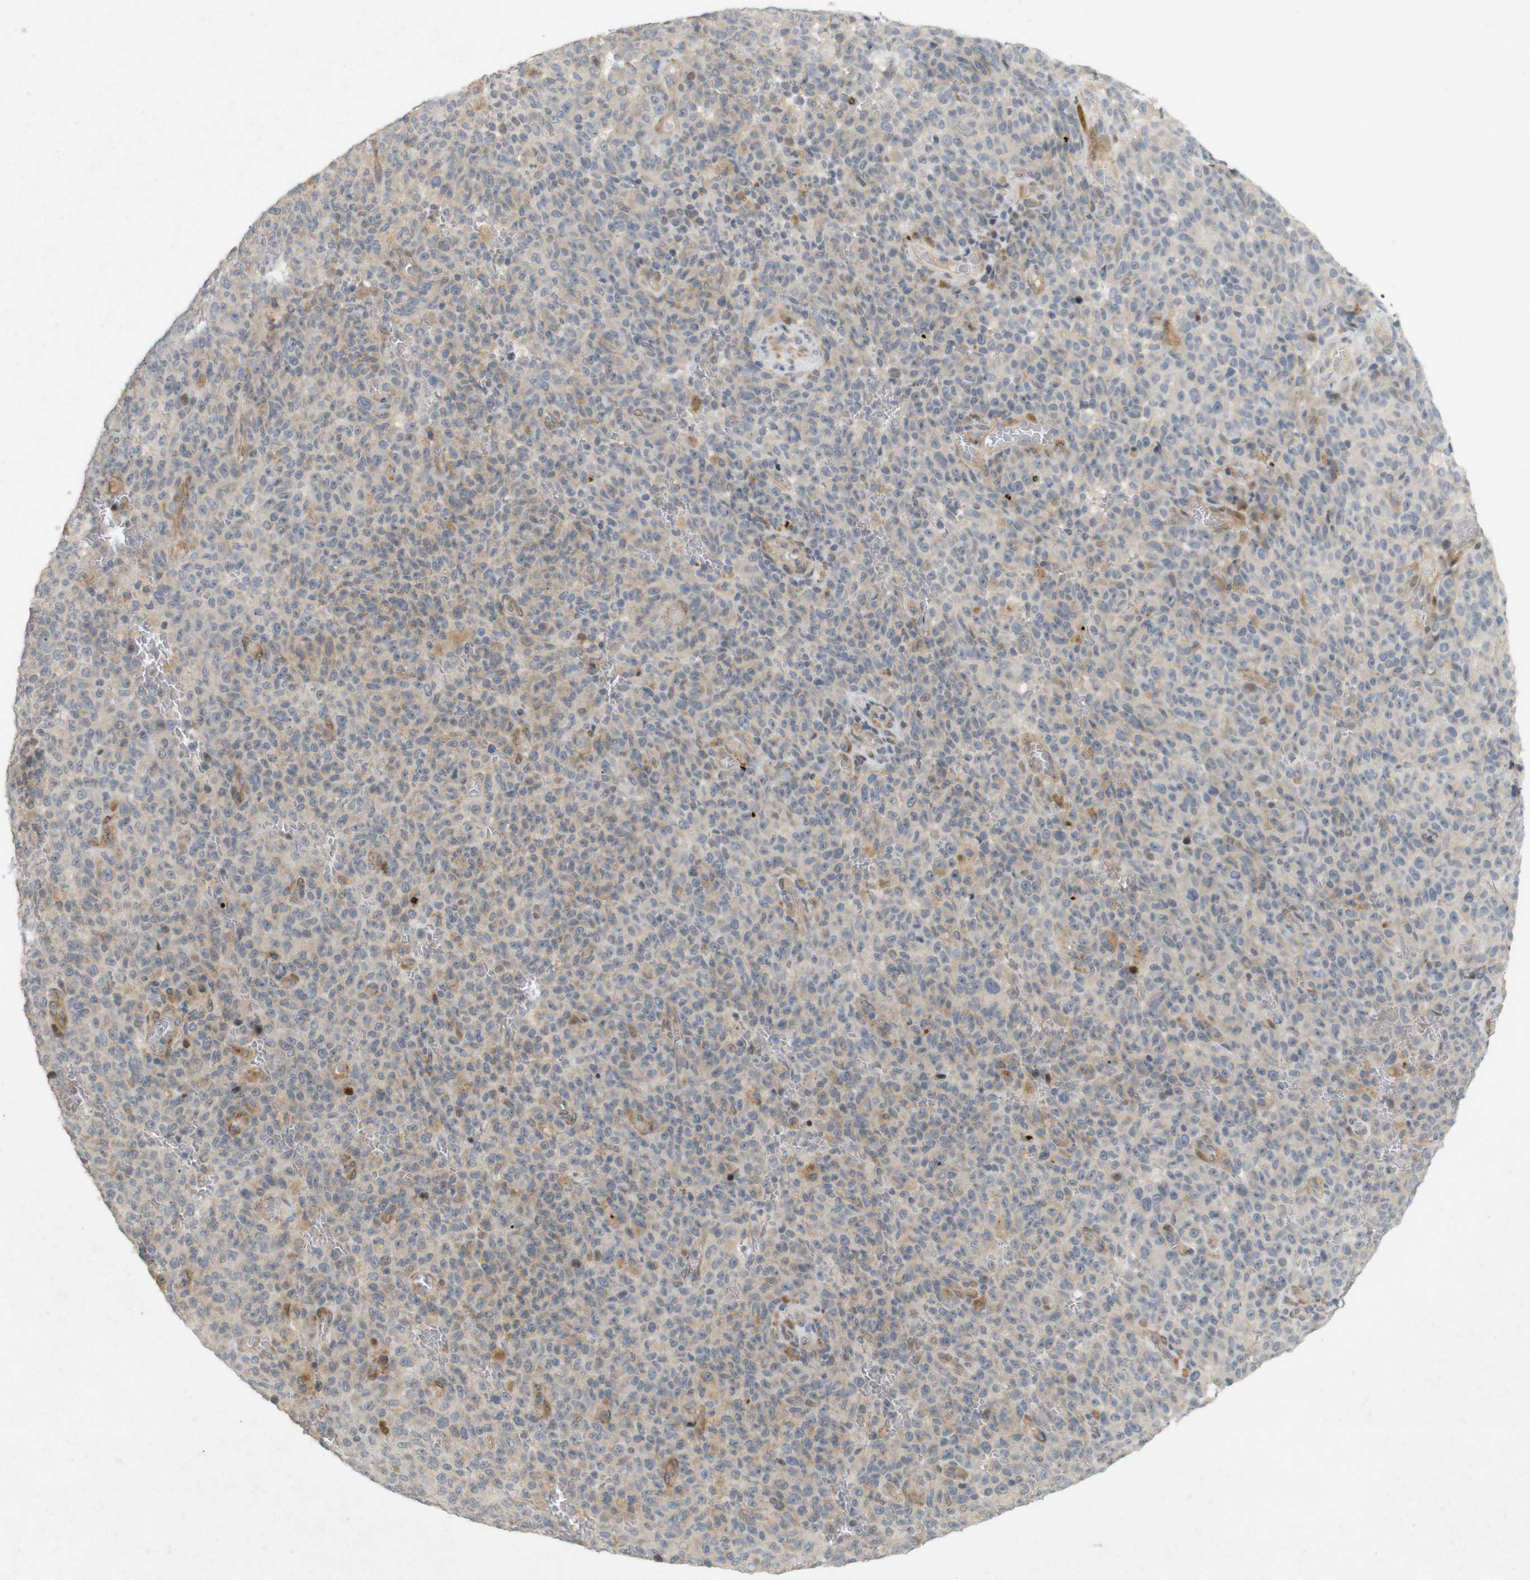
{"staining": {"intensity": "weak", "quantity": "25%-75%", "location": "cytoplasmic/membranous"}, "tissue": "melanoma", "cell_type": "Tumor cells", "image_type": "cancer", "snomed": [{"axis": "morphology", "description": "Malignant melanoma, NOS"}, {"axis": "topography", "description": "Skin"}], "caption": "Brown immunohistochemical staining in melanoma exhibits weak cytoplasmic/membranous staining in about 25%-75% of tumor cells.", "gene": "PPP1R14A", "patient": {"sex": "female", "age": 82}}